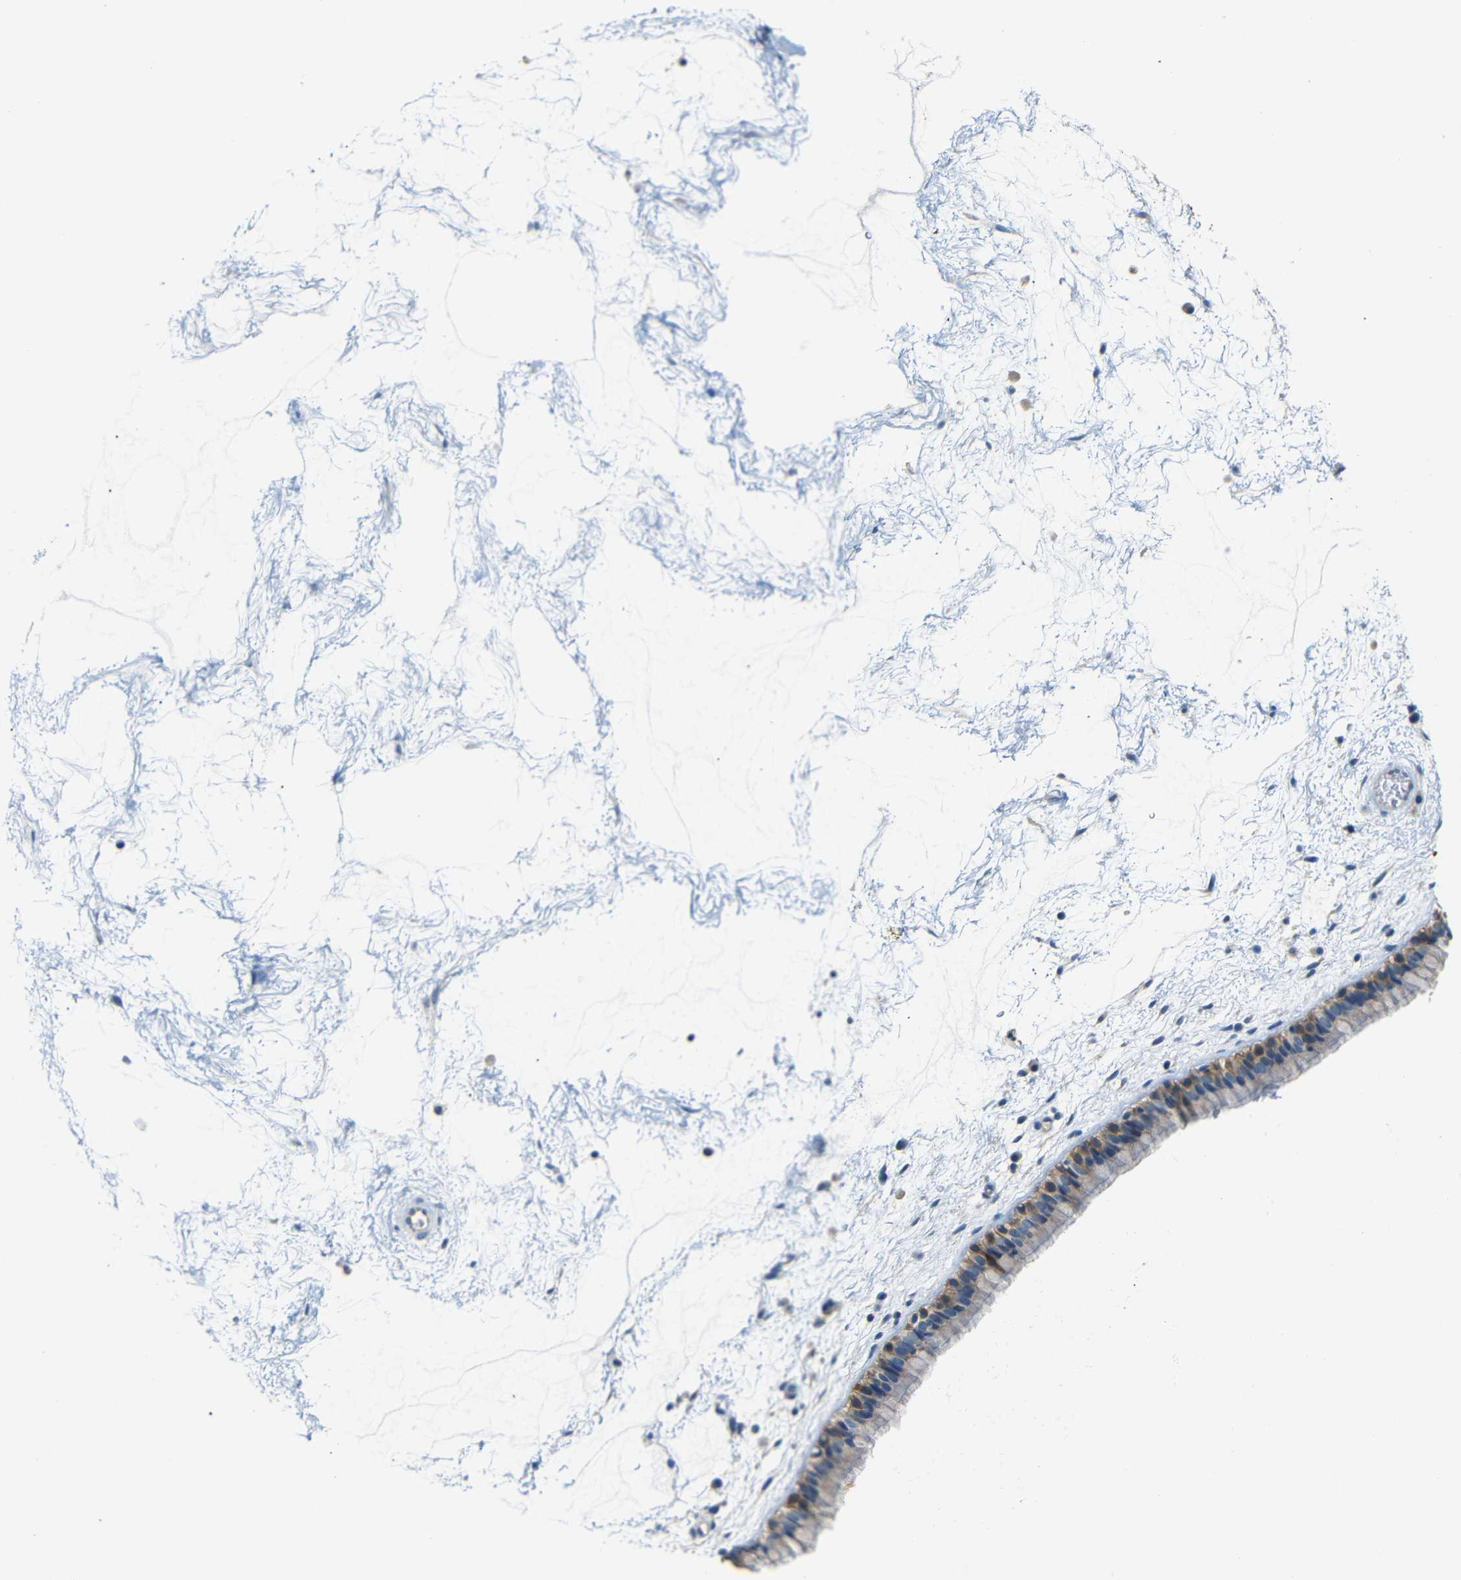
{"staining": {"intensity": "moderate", "quantity": ">75%", "location": "cytoplasmic/membranous"}, "tissue": "nasopharynx", "cell_type": "Respiratory epithelial cells", "image_type": "normal", "snomed": [{"axis": "morphology", "description": "Normal tissue, NOS"}, {"axis": "morphology", "description": "Inflammation, NOS"}, {"axis": "topography", "description": "Nasopharynx"}], "caption": "IHC photomicrograph of unremarkable human nasopharynx stained for a protein (brown), which exhibits medium levels of moderate cytoplasmic/membranous positivity in about >75% of respiratory epithelial cells.", "gene": "SFN", "patient": {"sex": "male", "age": 48}}